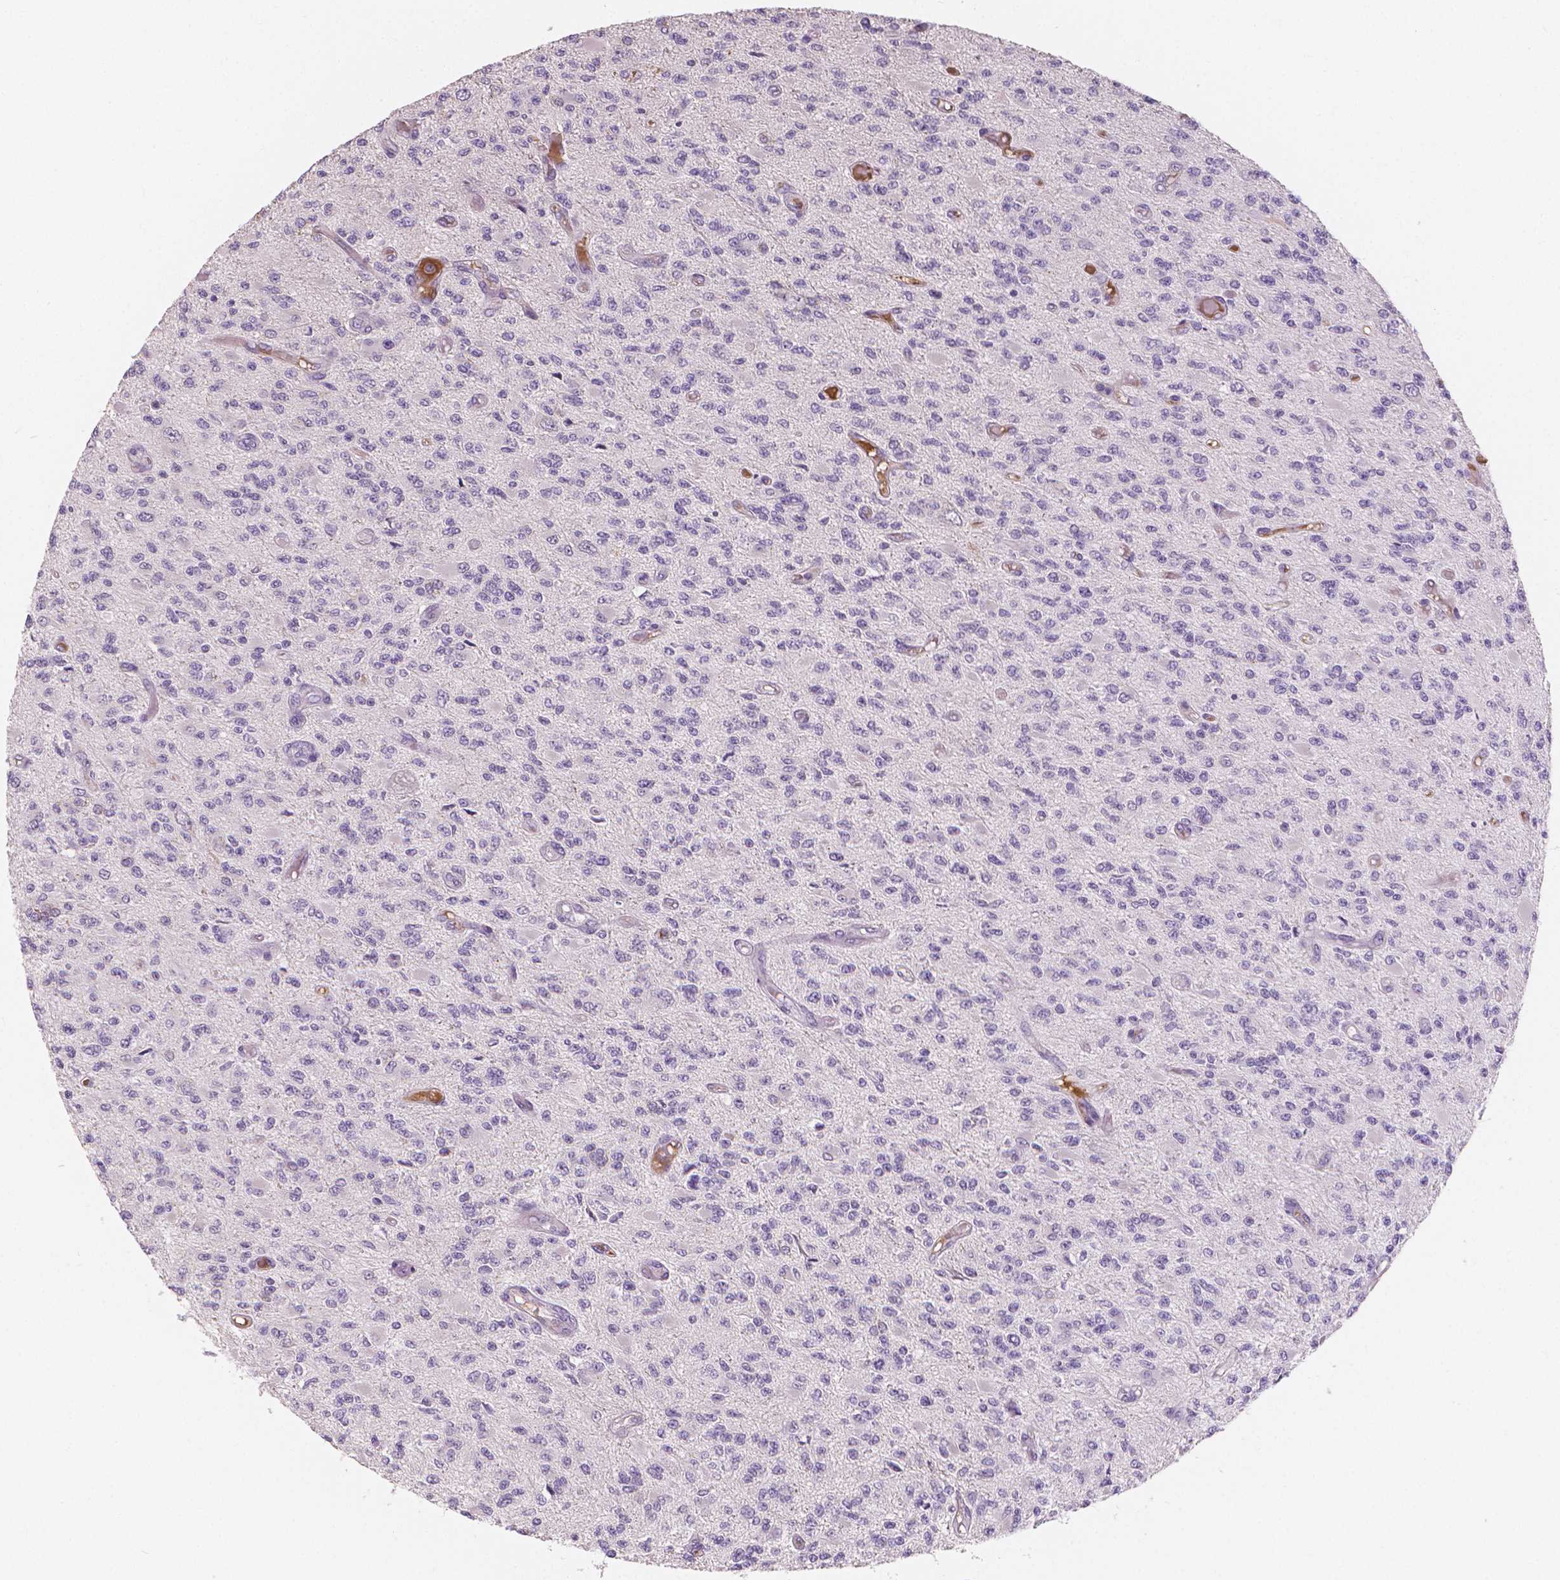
{"staining": {"intensity": "negative", "quantity": "none", "location": "none"}, "tissue": "glioma", "cell_type": "Tumor cells", "image_type": "cancer", "snomed": [{"axis": "morphology", "description": "Glioma, malignant, High grade"}, {"axis": "topography", "description": "Brain"}], "caption": "DAB immunohistochemical staining of human glioma reveals no significant positivity in tumor cells.", "gene": "APOA4", "patient": {"sex": "female", "age": 63}}